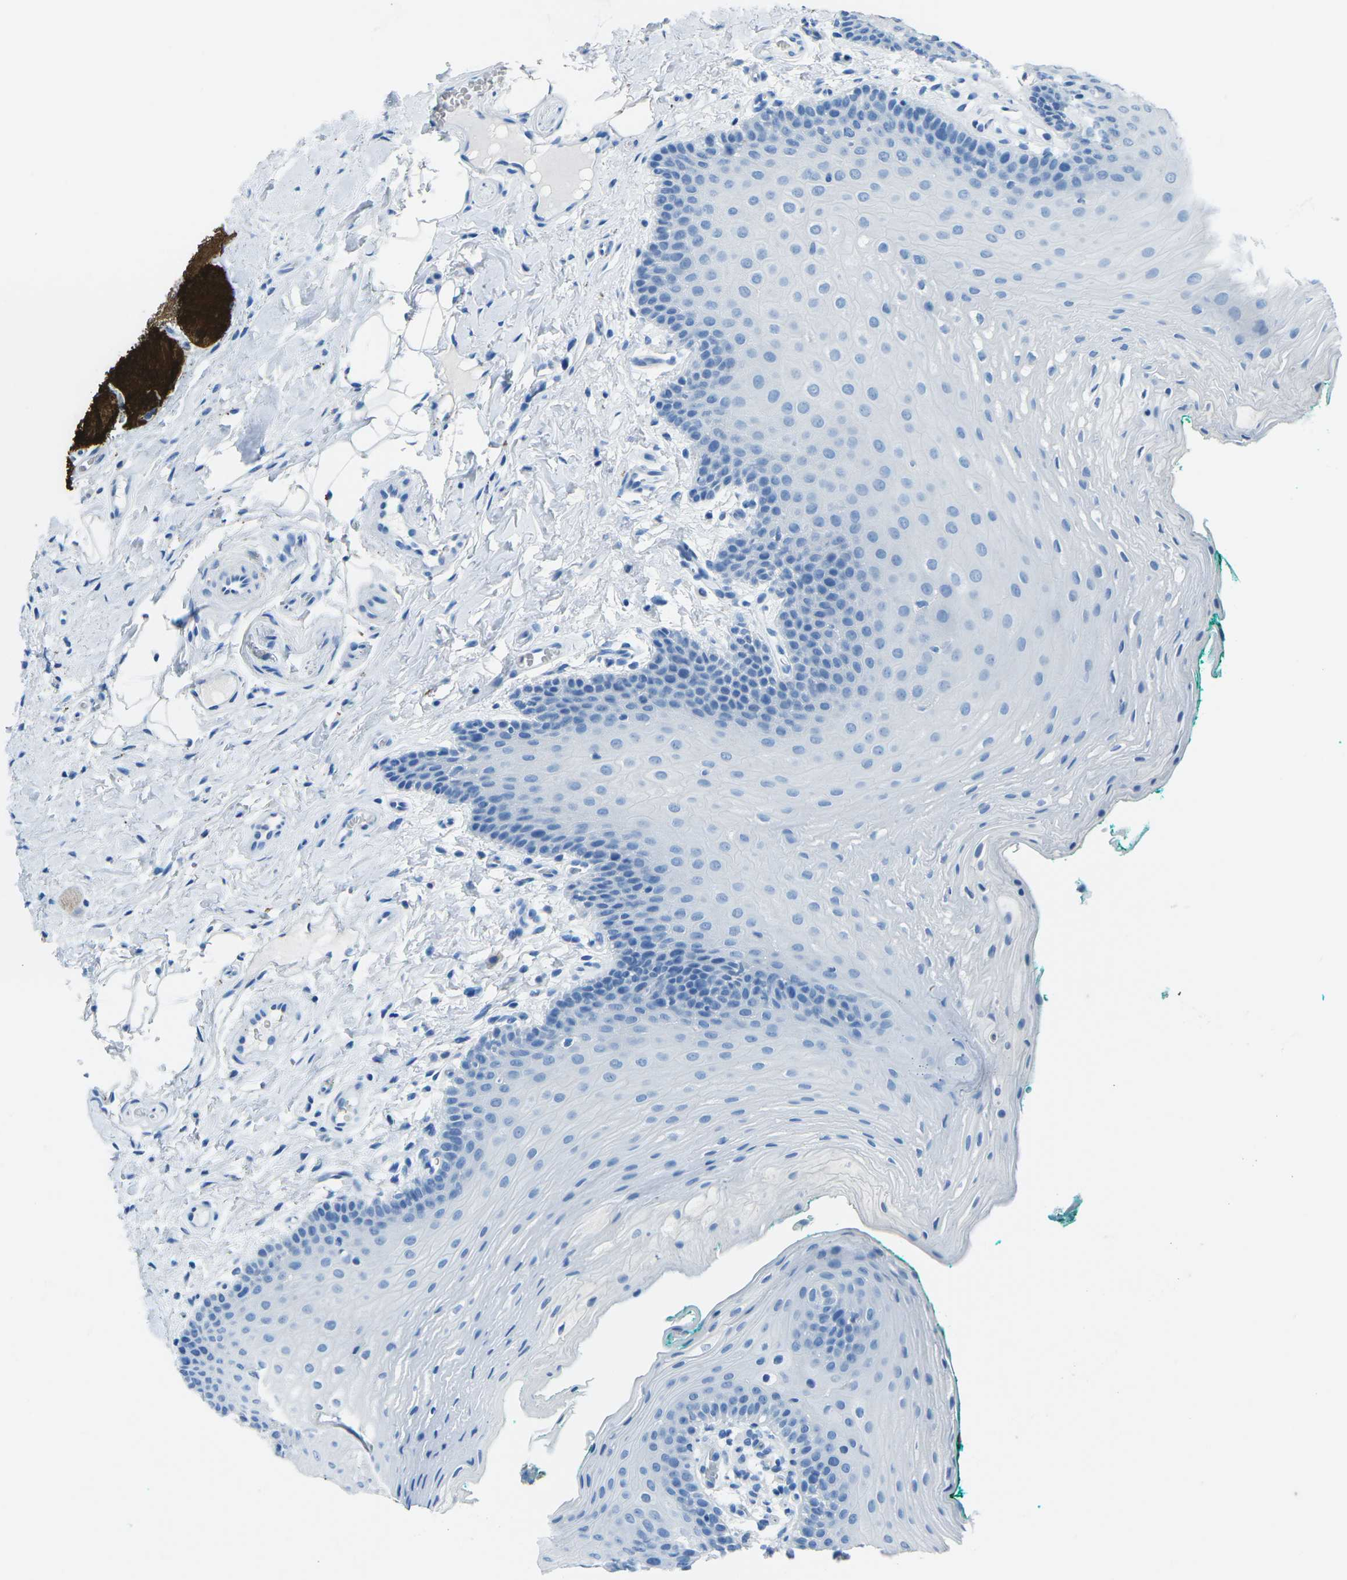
{"staining": {"intensity": "negative", "quantity": "none", "location": "none"}, "tissue": "oral mucosa", "cell_type": "Squamous epithelial cells", "image_type": "normal", "snomed": [{"axis": "morphology", "description": "Normal tissue, NOS"}, {"axis": "topography", "description": "Oral tissue"}], "caption": "Immunohistochemistry photomicrograph of unremarkable oral mucosa: human oral mucosa stained with DAB exhibits no significant protein expression in squamous epithelial cells.", "gene": "MYH8", "patient": {"sex": "male", "age": 58}}